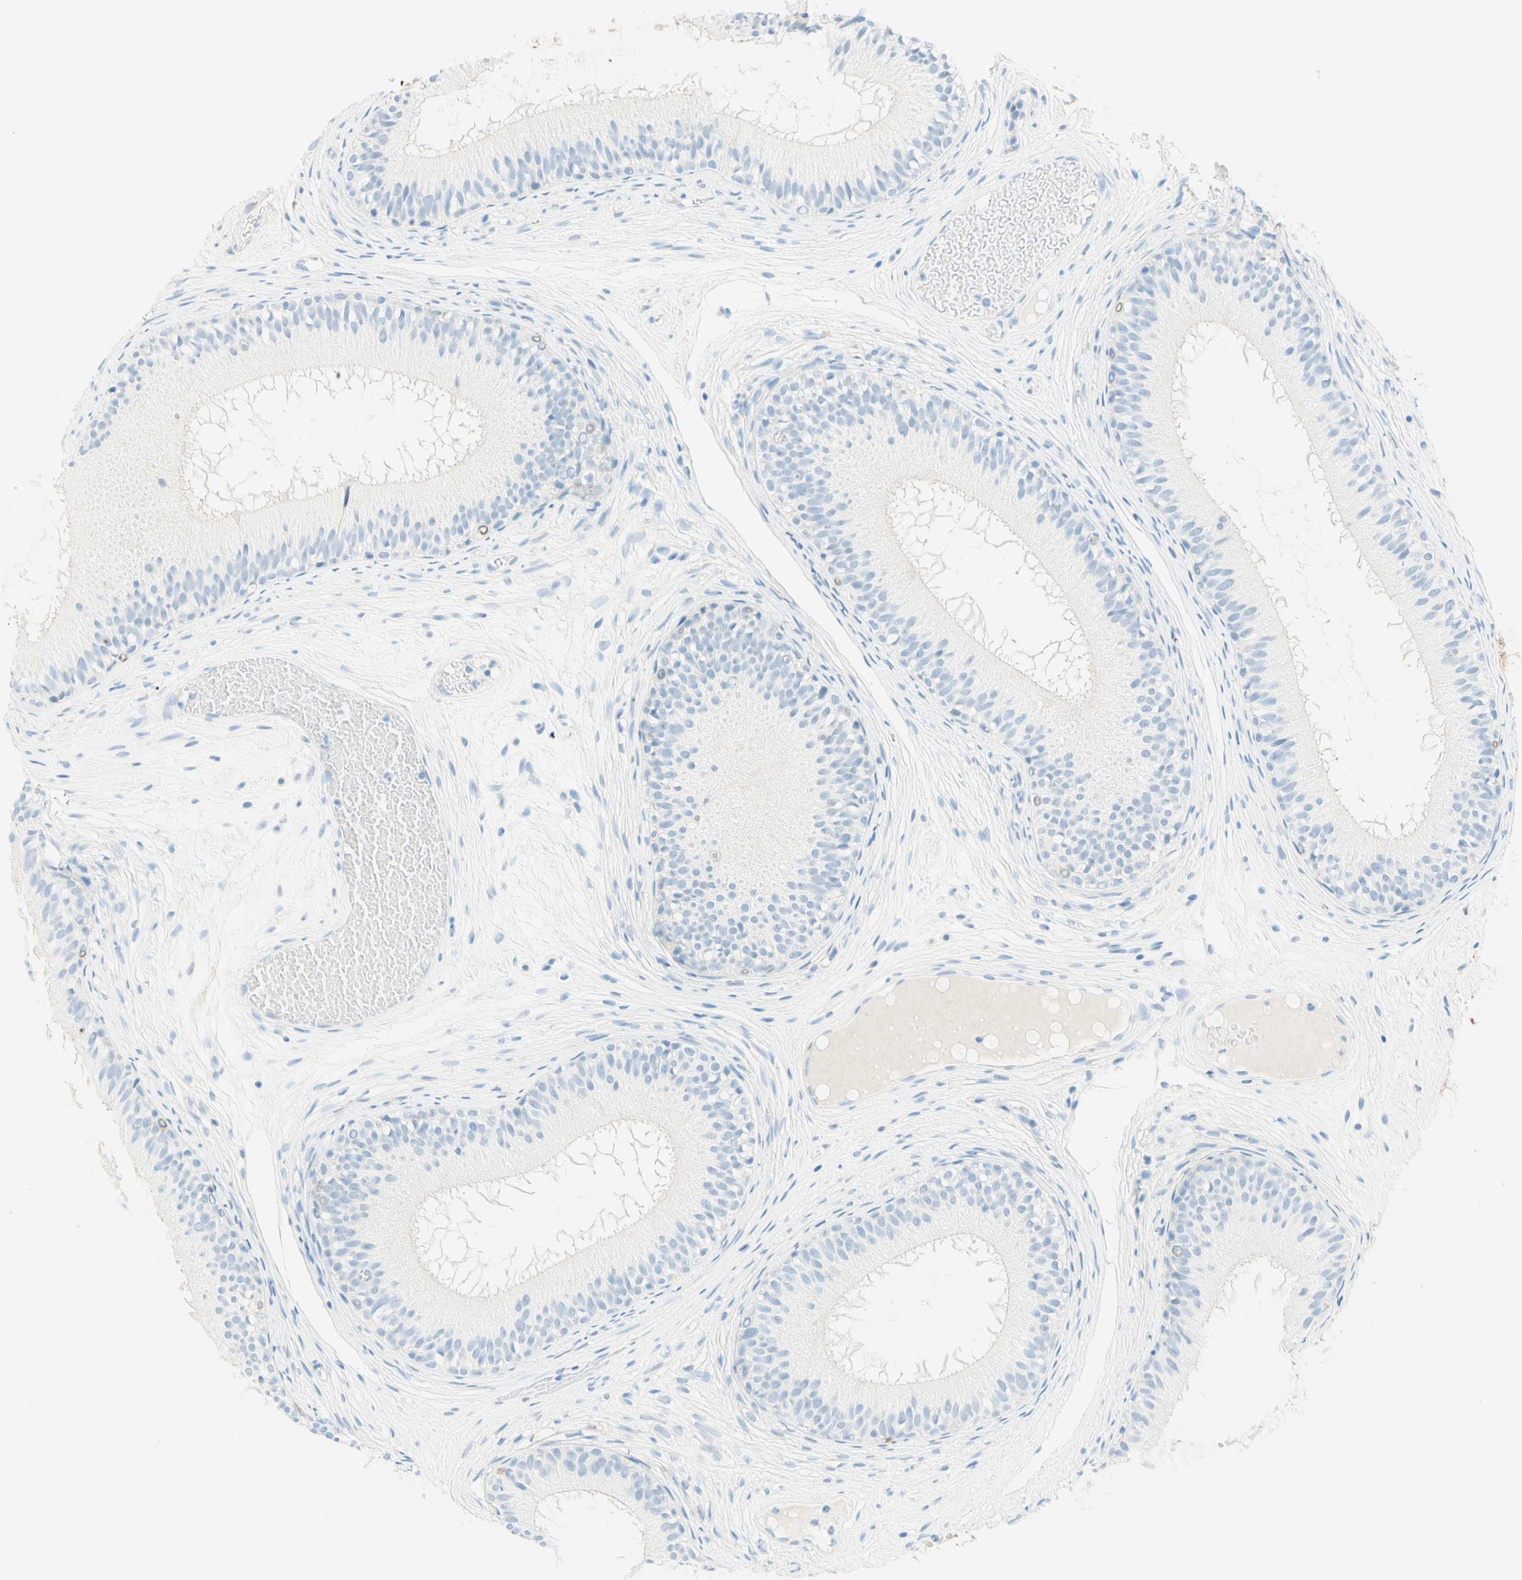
{"staining": {"intensity": "negative", "quantity": "none", "location": "none"}, "tissue": "epididymis", "cell_type": "Glandular cells", "image_type": "normal", "snomed": [{"axis": "morphology", "description": "Normal tissue, NOS"}, {"axis": "morphology", "description": "Atrophy, NOS"}, {"axis": "topography", "description": "Testis"}, {"axis": "topography", "description": "Epididymis"}], "caption": "Histopathology image shows no significant protein positivity in glandular cells of unremarkable epididymis. Nuclei are stained in blue.", "gene": "TMEM132D", "patient": {"sex": "male", "age": 18}}